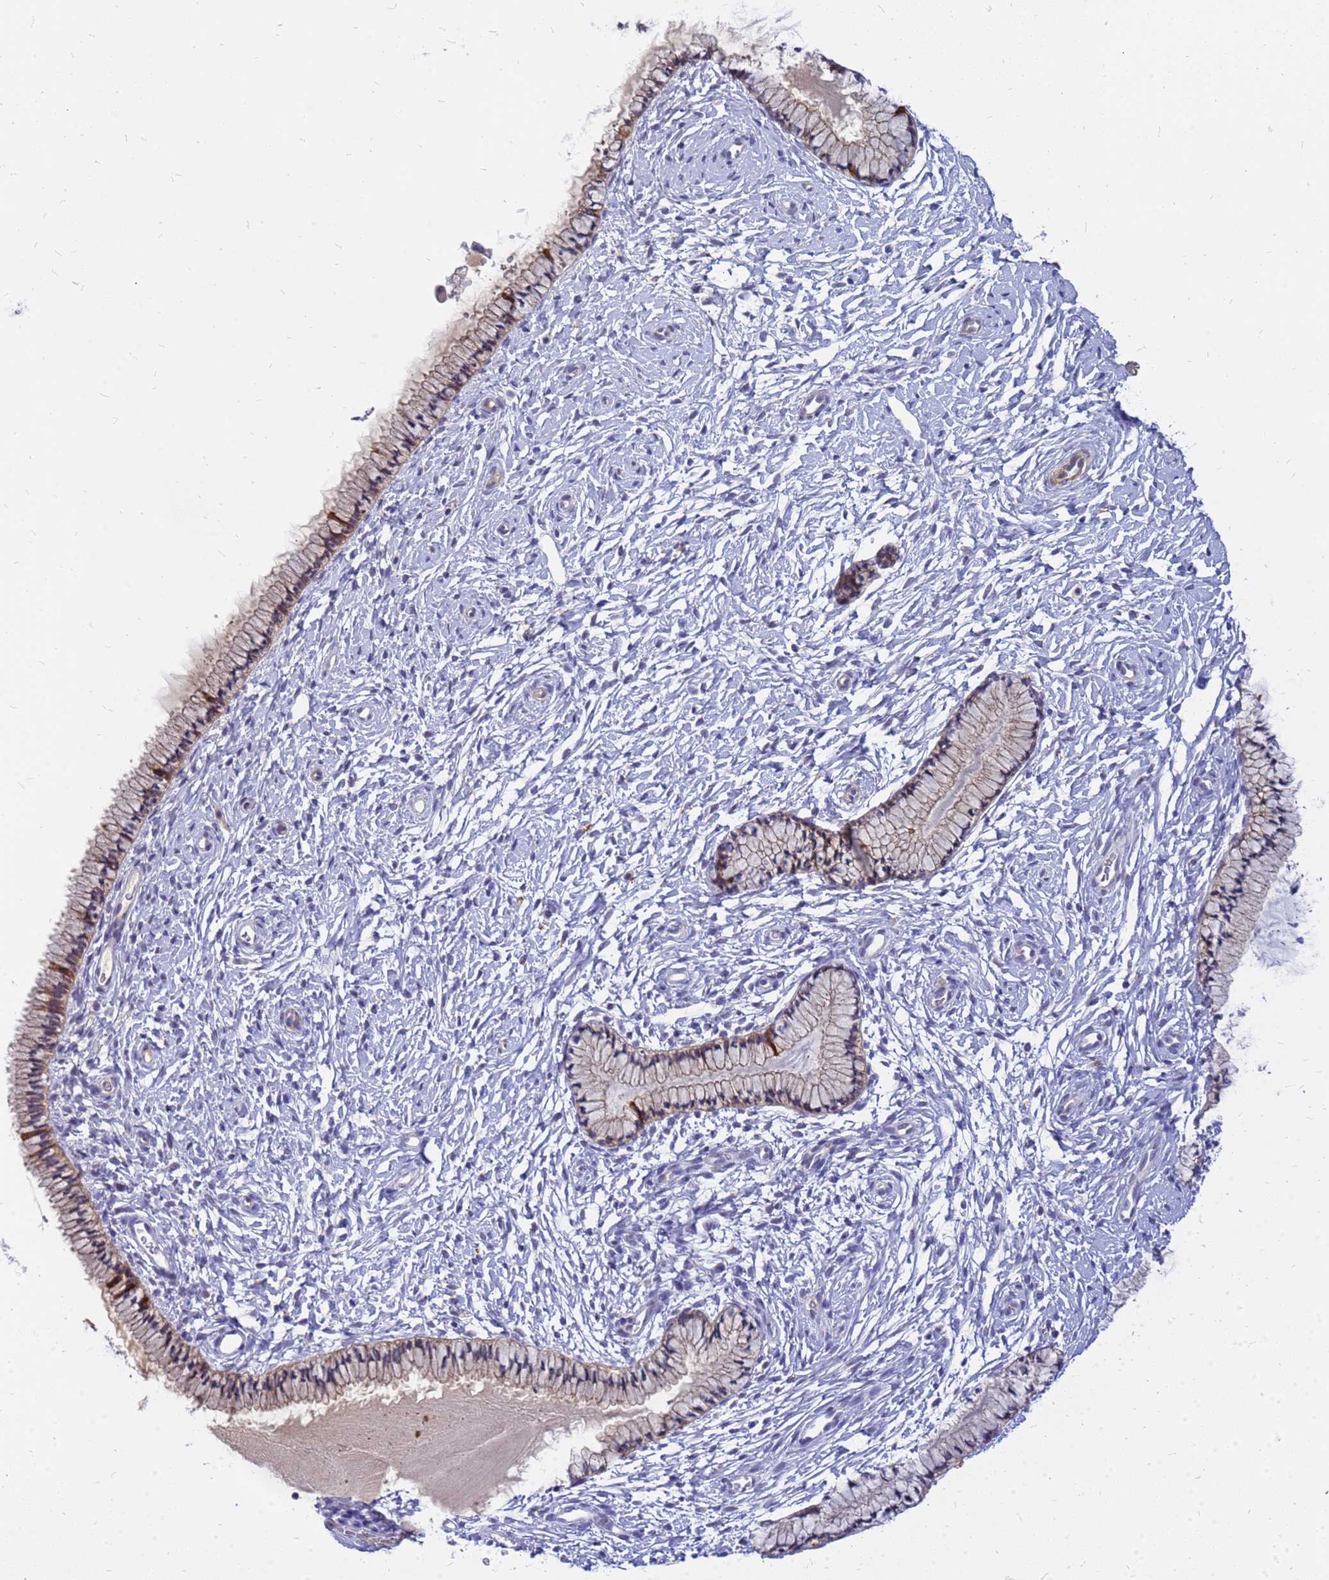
{"staining": {"intensity": "moderate", "quantity": "<25%", "location": "cytoplasmic/membranous"}, "tissue": "cervix", "cell_type": "Glandular cells", "image_type": "normal", "snomed": [{"axis": "morphology", "description": "Normal tissue, NOS"}, {"axis": "topography", "description": "Cervix"}], "caption": "Normal cervix was stained to show a protein in brown. There is low levels of moderate cytoplasmic/membranous expression in approximately <25% of glandular cells.", "gene": "SRGAP3", "patient": {"sex": "female", "age": 33}}